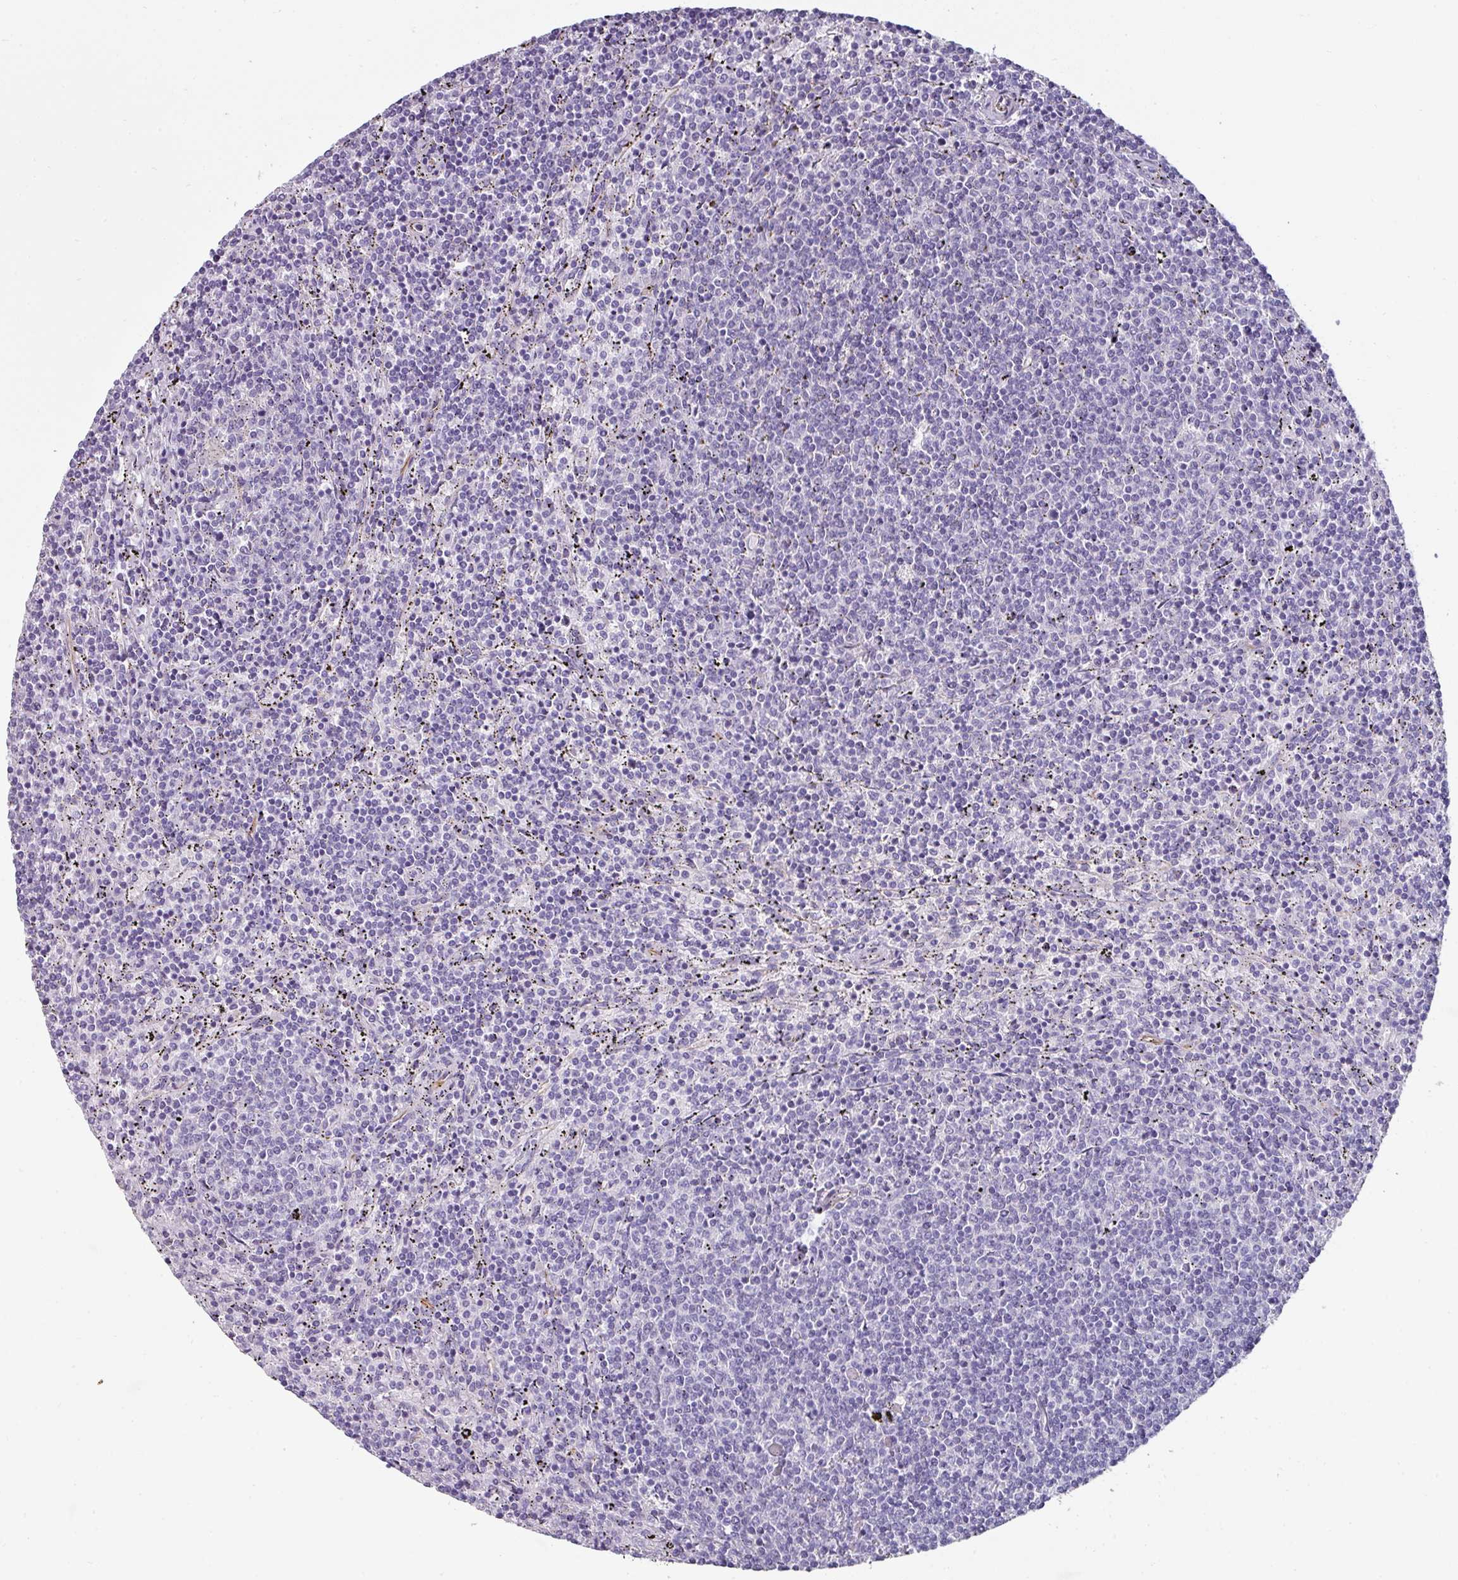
{"staining": {"intensity": "negative", "quantity": "none", "location": "none"}, "tissue": "lymphoma", "cell_type": "Tumor cells", "image_type": "cancer", "snomed": [{"axis": "morphology", "description": "Malignant lymphoma, non-Hodgkin's type, Low grade"}, {"axis": "topography", "description": "Spleen"}], "caption": "A micrograph of low-grade malignant lymphoma, non-Hodgkin's type stained for a protein reveals no brown staining in tumor cells. (Stains: DAB (3,3'-diaminobenzidine) immunohistochemistry (IHC) with hematoxylin counter stain, Microscopy: brightfield microscopy at high magnification).", "gene": "EYA3", "patient": {"sex": "female", "age": 50}}